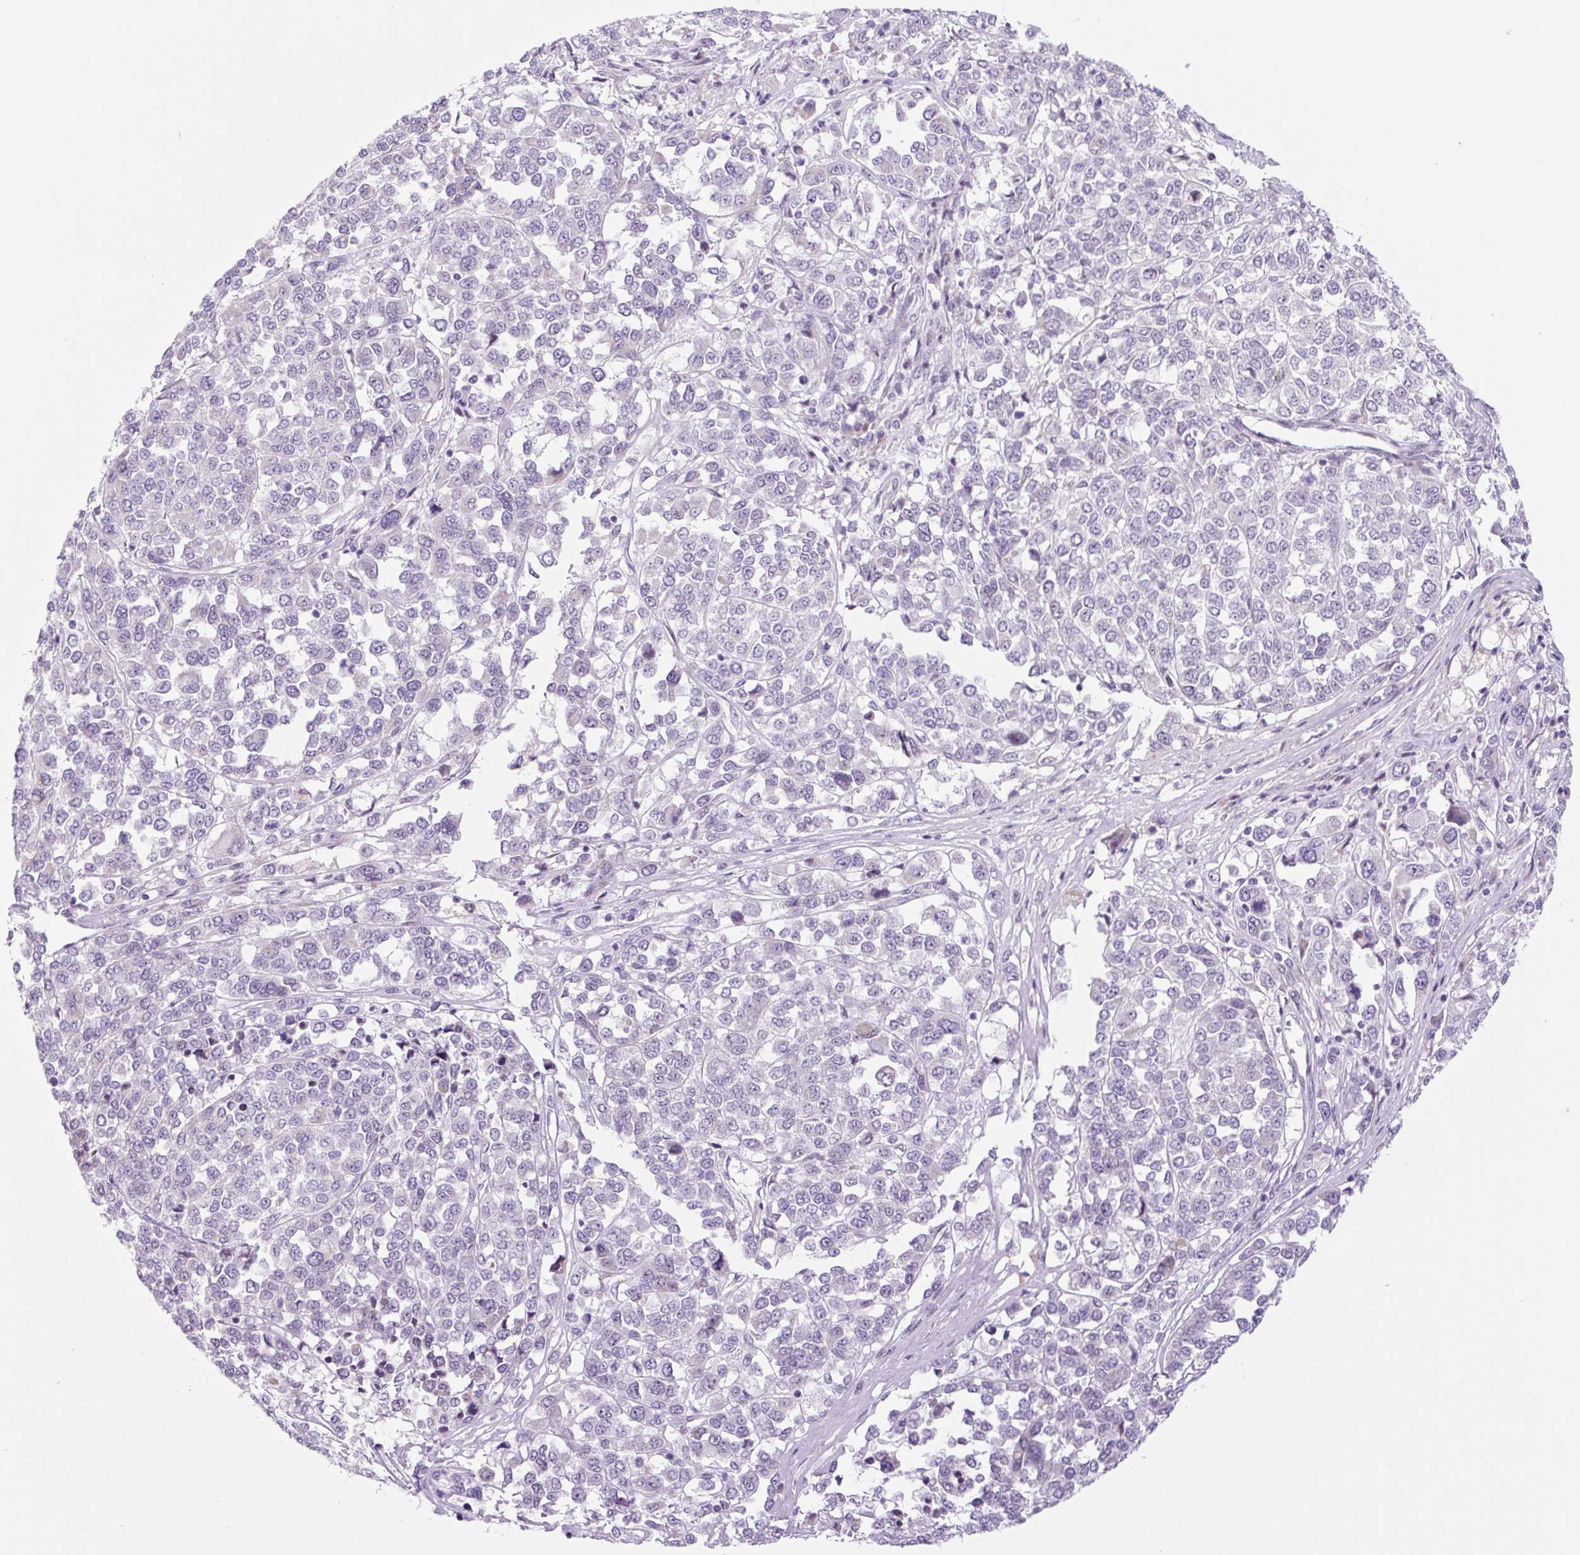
{"staining": {"intensity": "negative", "quantity": "none", "location": "none"}, "tissue": "melanoma", "cell_type": "Tumor cells", "image_type": "cancer", "snomed": [{"axis": "morphology", "description": "Malignant melanoma, Metastatic site"}, {"axis": "topography", "description": "Lymph node"}], "caption": "Tumor cells are negative for protein expression in human melanoma. The staining was performed using DAB (3,3'-diaminobenzidine) to visualize the protein expression in brown, while the nuclei were stained in blue with hematoxylin (Magnification: 20x).", "gene": "RRS1", "patient": {"sex": "male", "age": 44}}